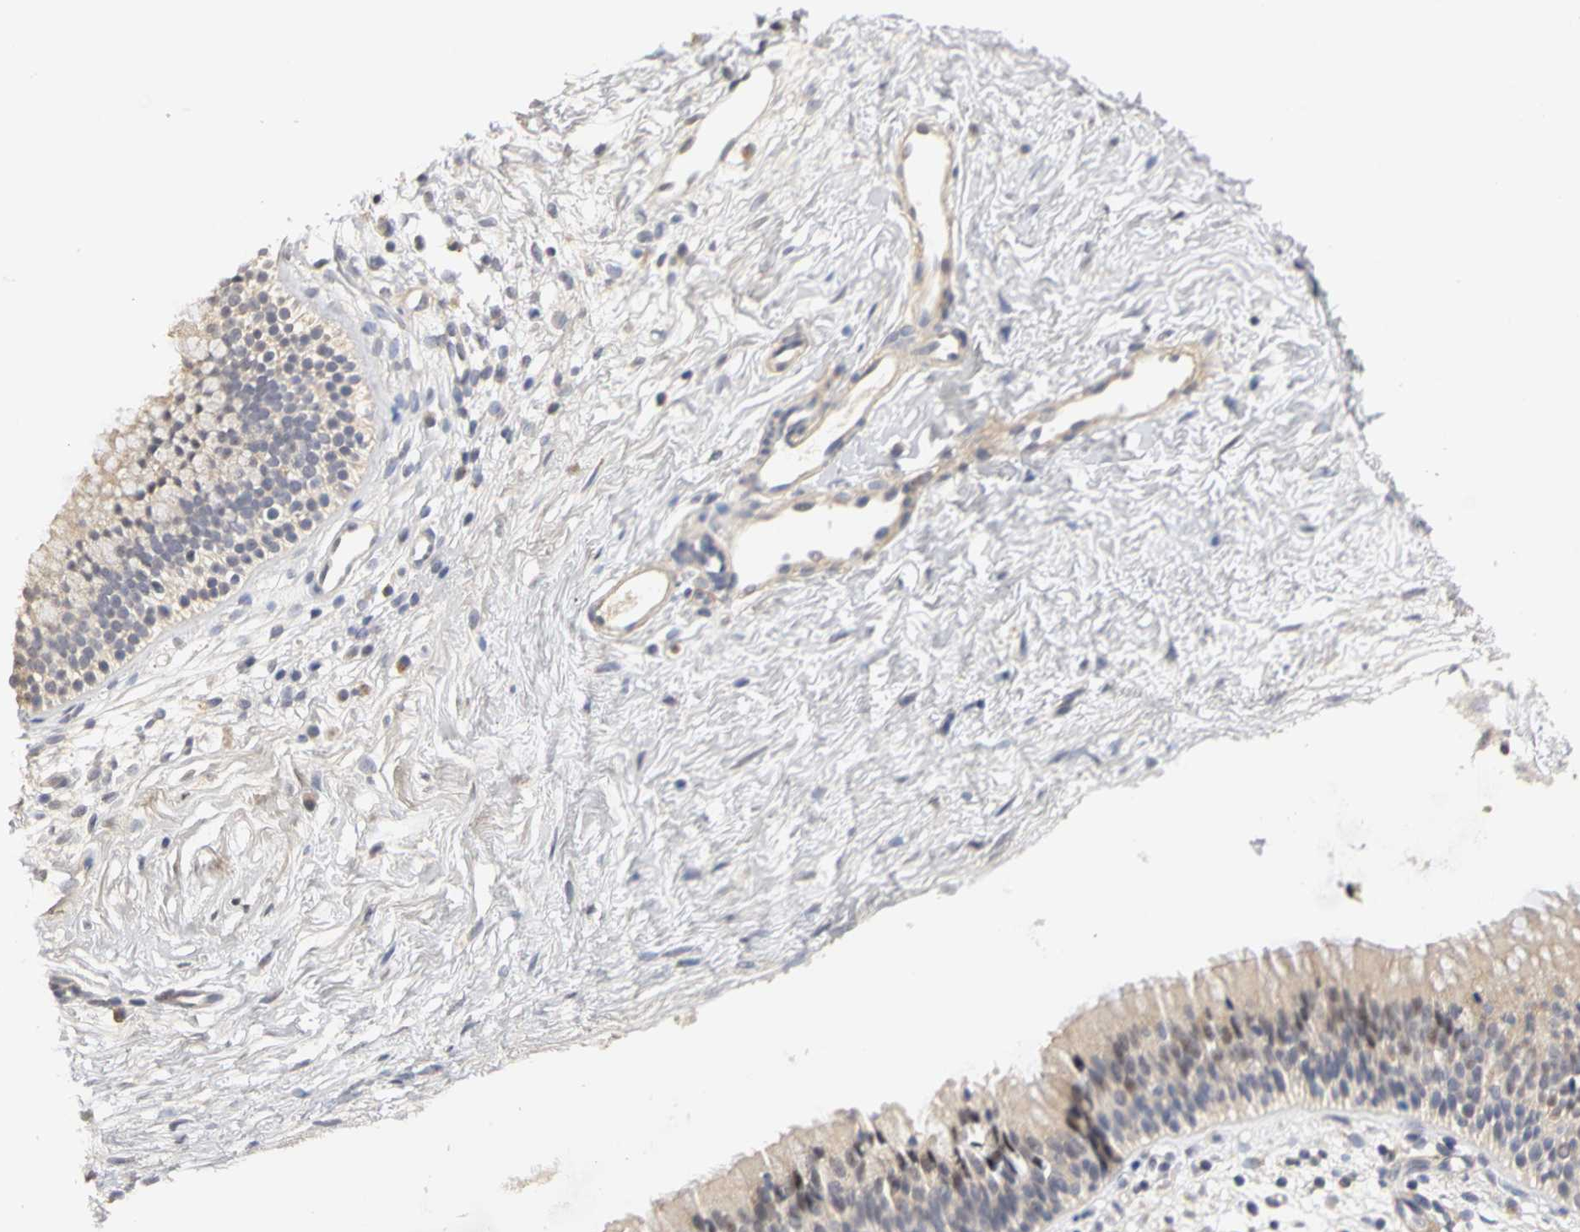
{"staining": {"intensity": "weak", "quantity": "<25%", "location": "cytoplasmic/membranous,nuclear"}, "tissue": "nasopharynx", "cell_type": "Respiratory epithelial cells", "image_type": "normal", "snomed": [{"axis": "morphology", "description": "Normal tissue, NOS"}, {"axis": "topography", "description": "Nasopharynx"}], "caption": "Respiratory epithelial cells show no significant positivity in unremarkable nasopharynx. (DAB immunohistochemistry with hematoxylin counter stain).", "gene": "PGR", "patient": {"sex": "male", "age": 21}}